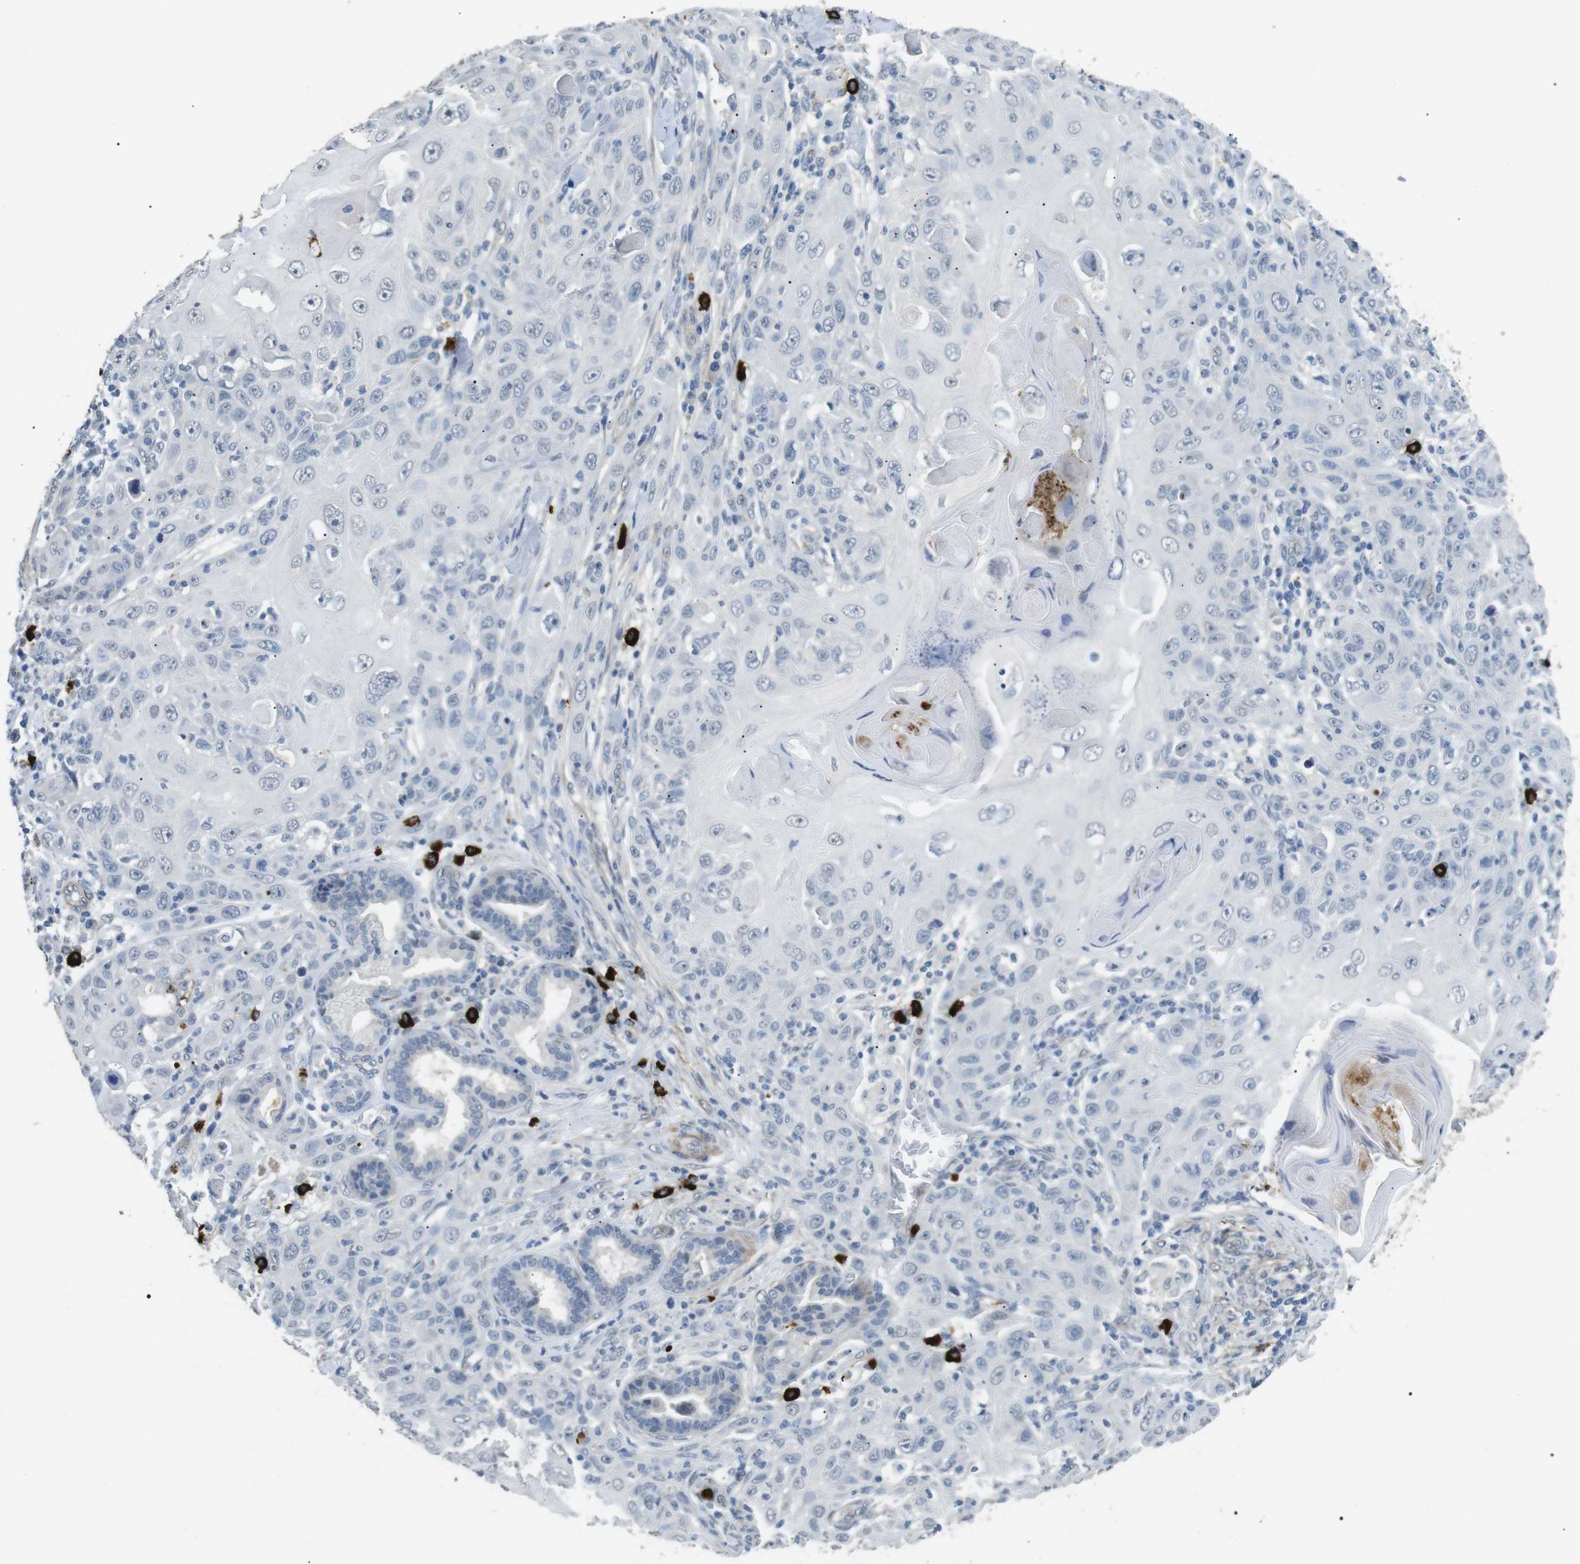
{"staining": {"intensity": "negative", "quantity": "none", "location": "none"}, "tissue": "skin cancer", "cell_type": "Tumor cells", "image_type": "cancer", "snomed": [{"axis": "morphology", "description": "Squamous cell carcinoma, NOS"}, {"axis": "topography", "description": "Skin"}], "caption": "An image of human skin cancer is negative for staining in tumor cells.", "gene": "GZMM", "patient": {"sex": "female", "age": 88}}